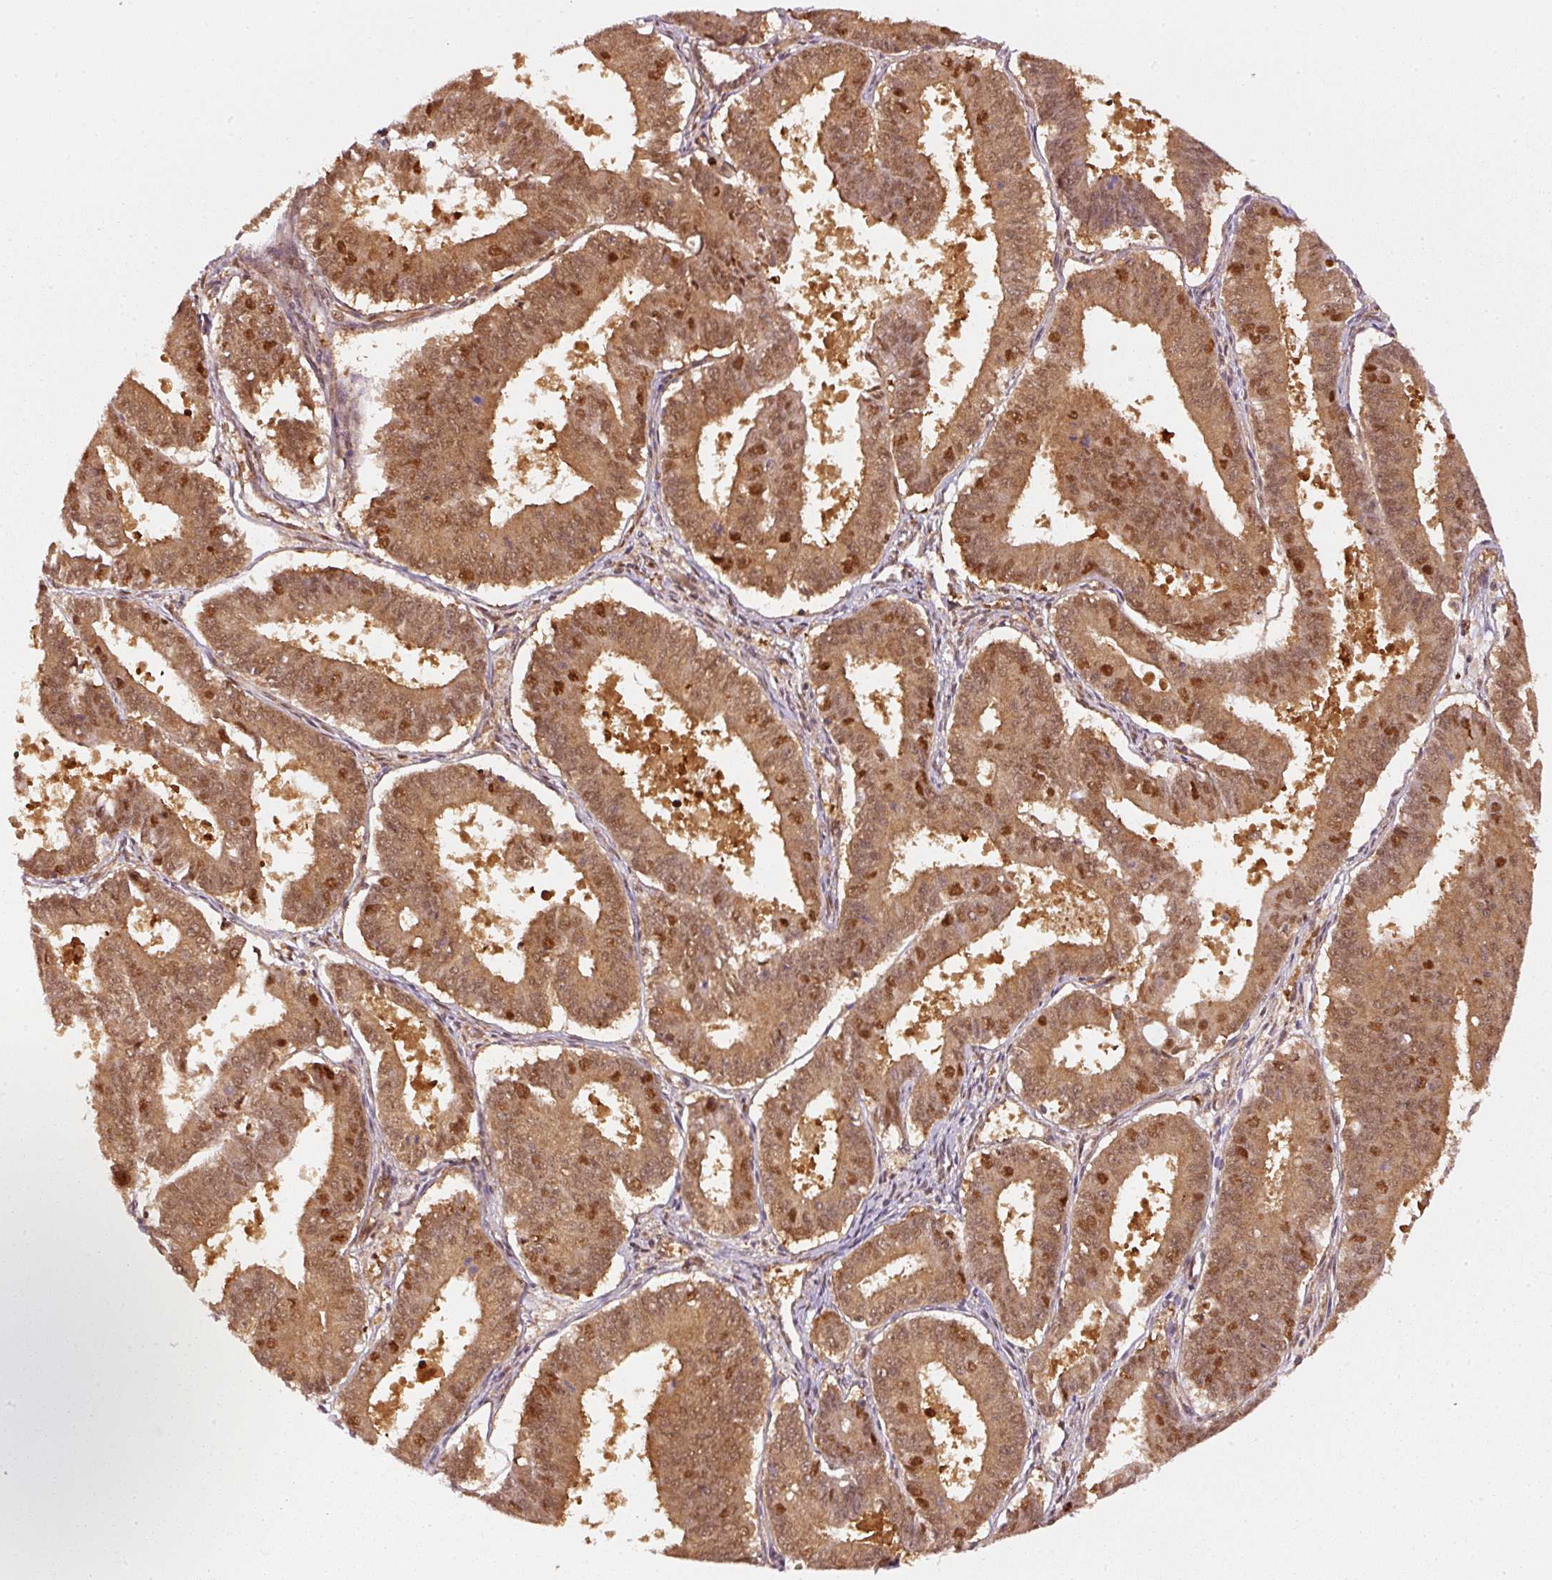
{"staining": {"intensity": "moderate", "quantity": ">75%", "location": "cytoplasmic/membranous,nuclear"}, "tissue": "endometrial cancer", "cell_type": "Tumor cells", "image_type": "cancer", "snomed": [{"axis": "morphology", "description": "Adenocarcinoma, NOS"}, {"axis": "topography", "description": "Endometrium"}], "caption": "Adenocarcinoma (endometrial) was stained to show a protein in brown. There is medium levels of moderate cytoplasmic/membranous and nuclear staining in about >75% of tumor cells.", "gene": "PSMD1", "patient": {"sex": "female", "age": 73}}